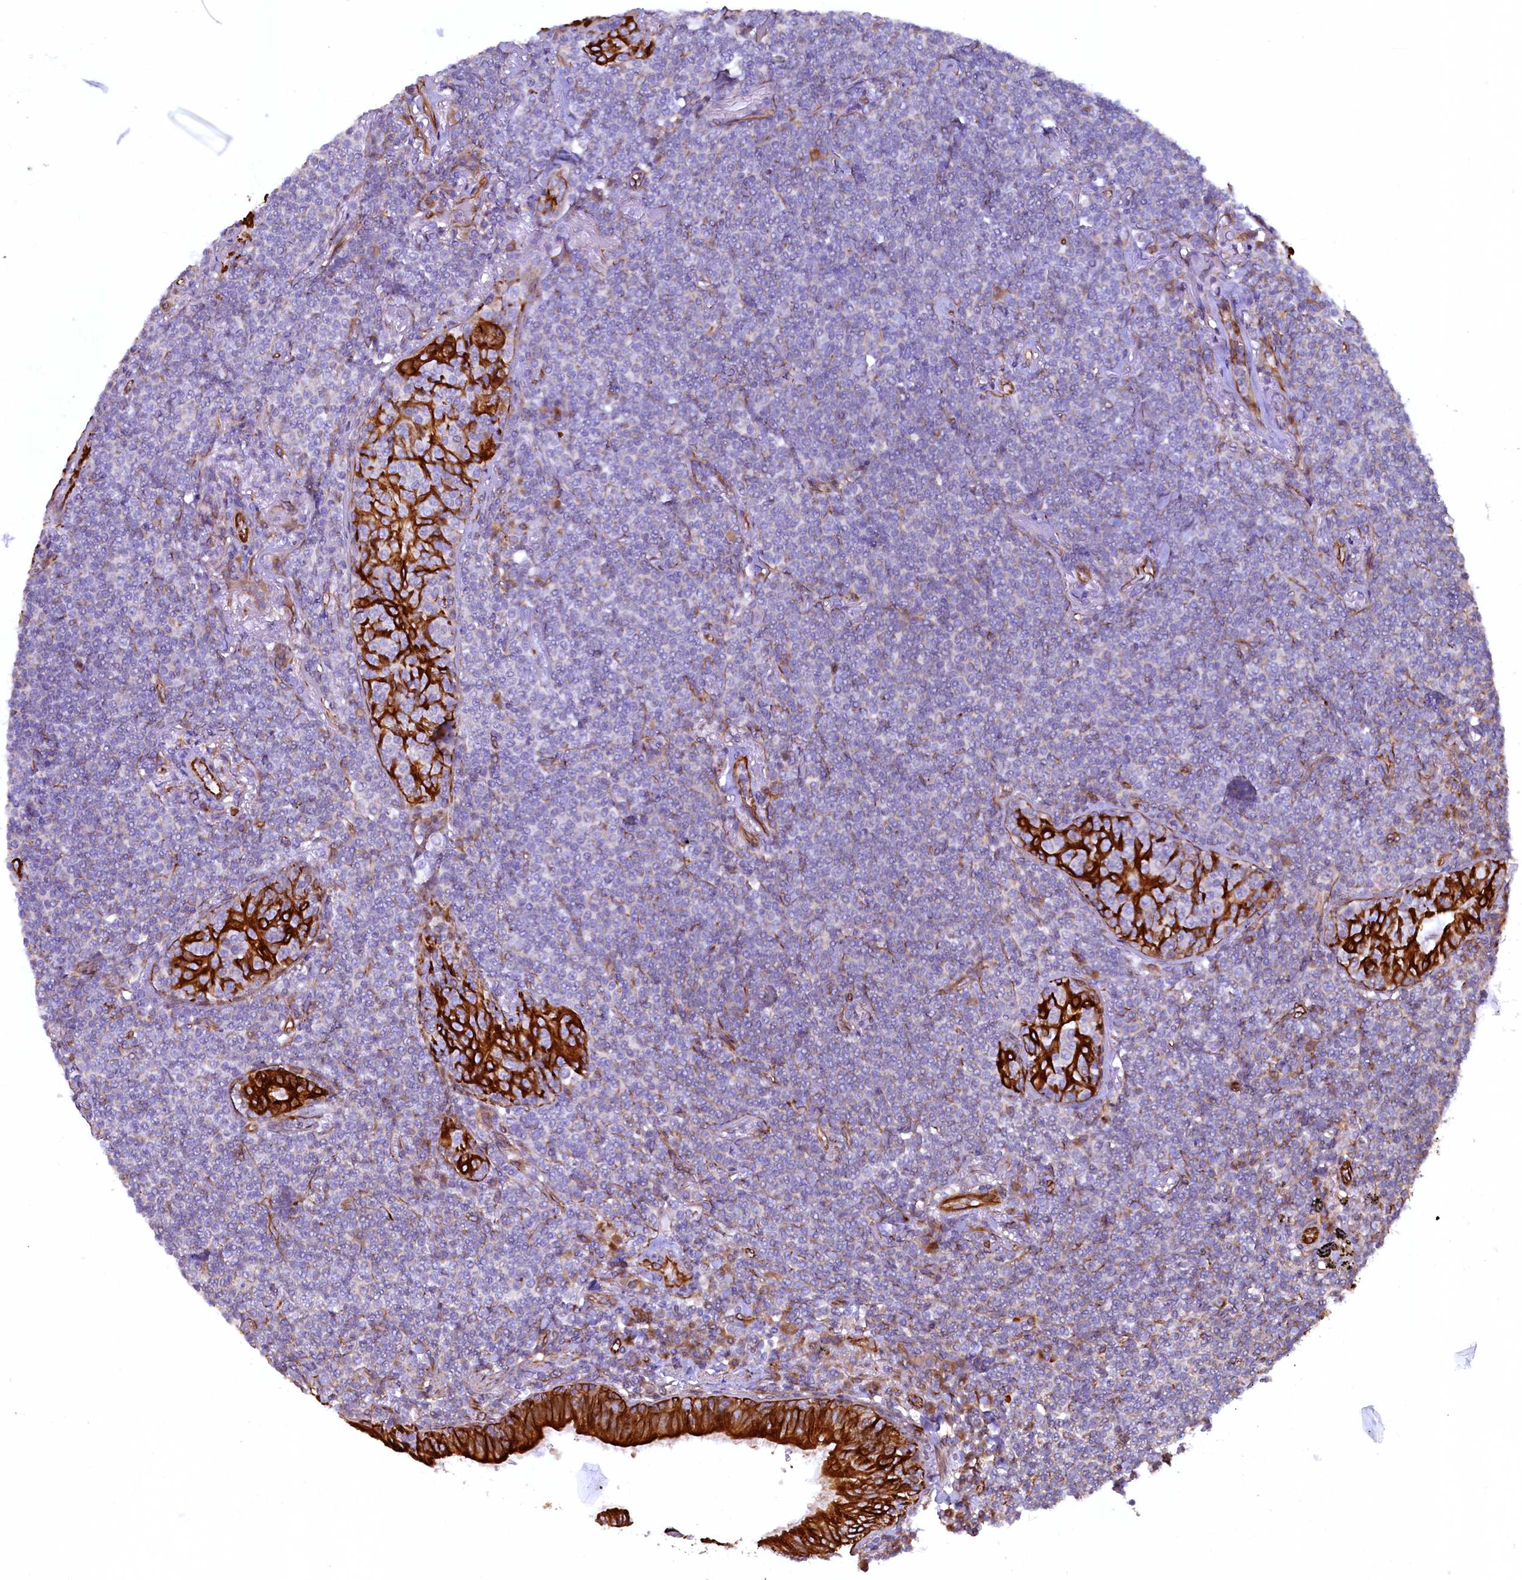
{"staining": {"intensity": "negative", "quantity": "none", "location": "none"}, "tissue": "lymphoma", "cell_type": "Tumor cells", "image_type": "cancer", "snomed": [{"axis": "morphology", "description": "Malignant lymphoma, non-Hodgkin's type, Low grade"}, {"axis": "topography", "description": "Lung"}], "caption": "The photomicrograph reveals no significant expression in tumor cells of lymphoma.", "gene": "LRRC57", "patient": {"sex": "female", "age": 71}}